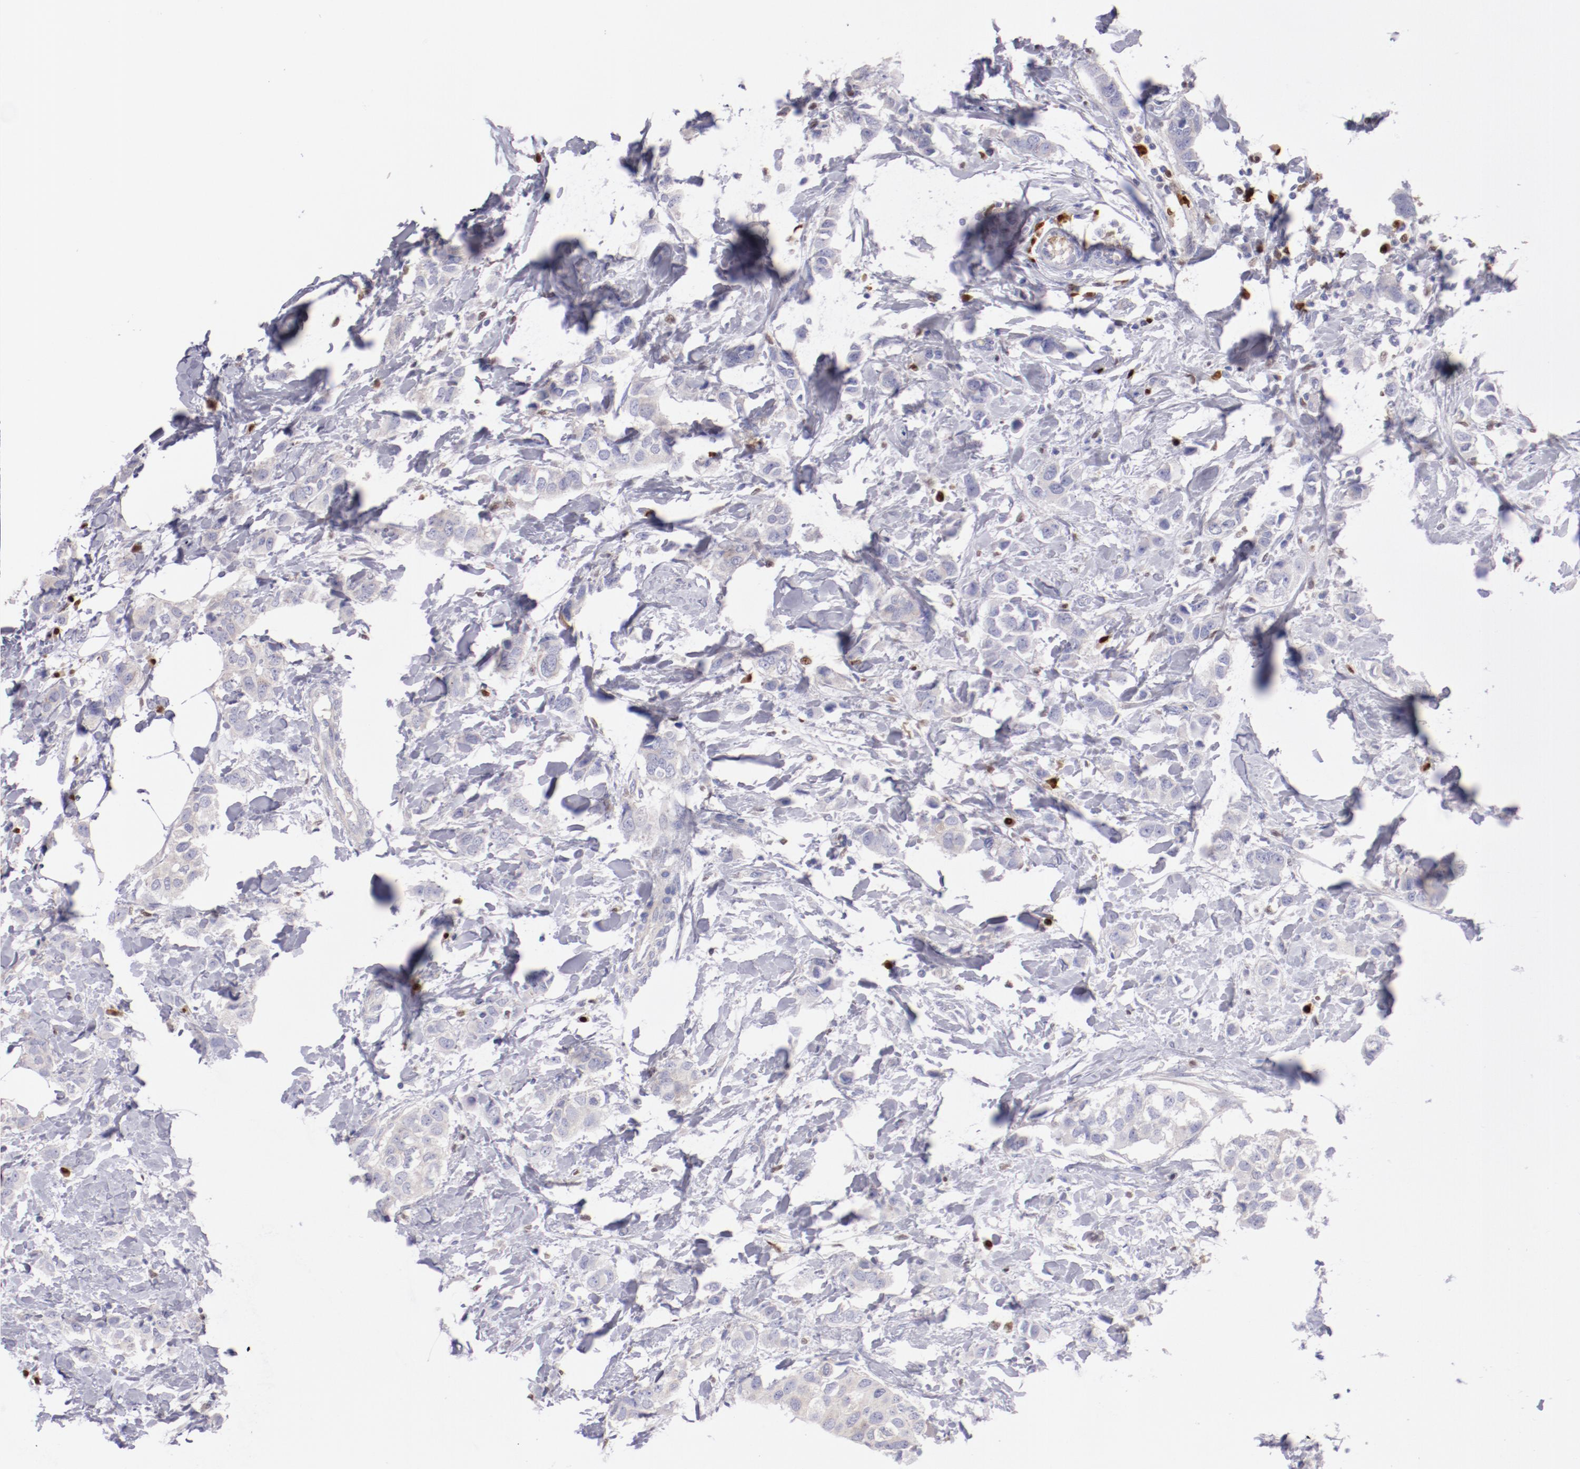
{"staining": {"intensity": "negative", "quantity": "none", "location": "none"}, "tissue": "breast cancer", "cell_type": "Tumor cells", "image_type": "cancer", "snomed": [{"axis": "morphology", "description": "Normal tissue, NOS"}, {"axis": "morphology", "description": "Duct carcinoma"}, {"axis": "topography", "description": "Breast"}], "caption": "Histopathology image shows no protein expression in tumor cells of breast invasive ductal carcinoma tissue.", "gene": "IRF8", "patient": {"sex": "female", "age": 50}}